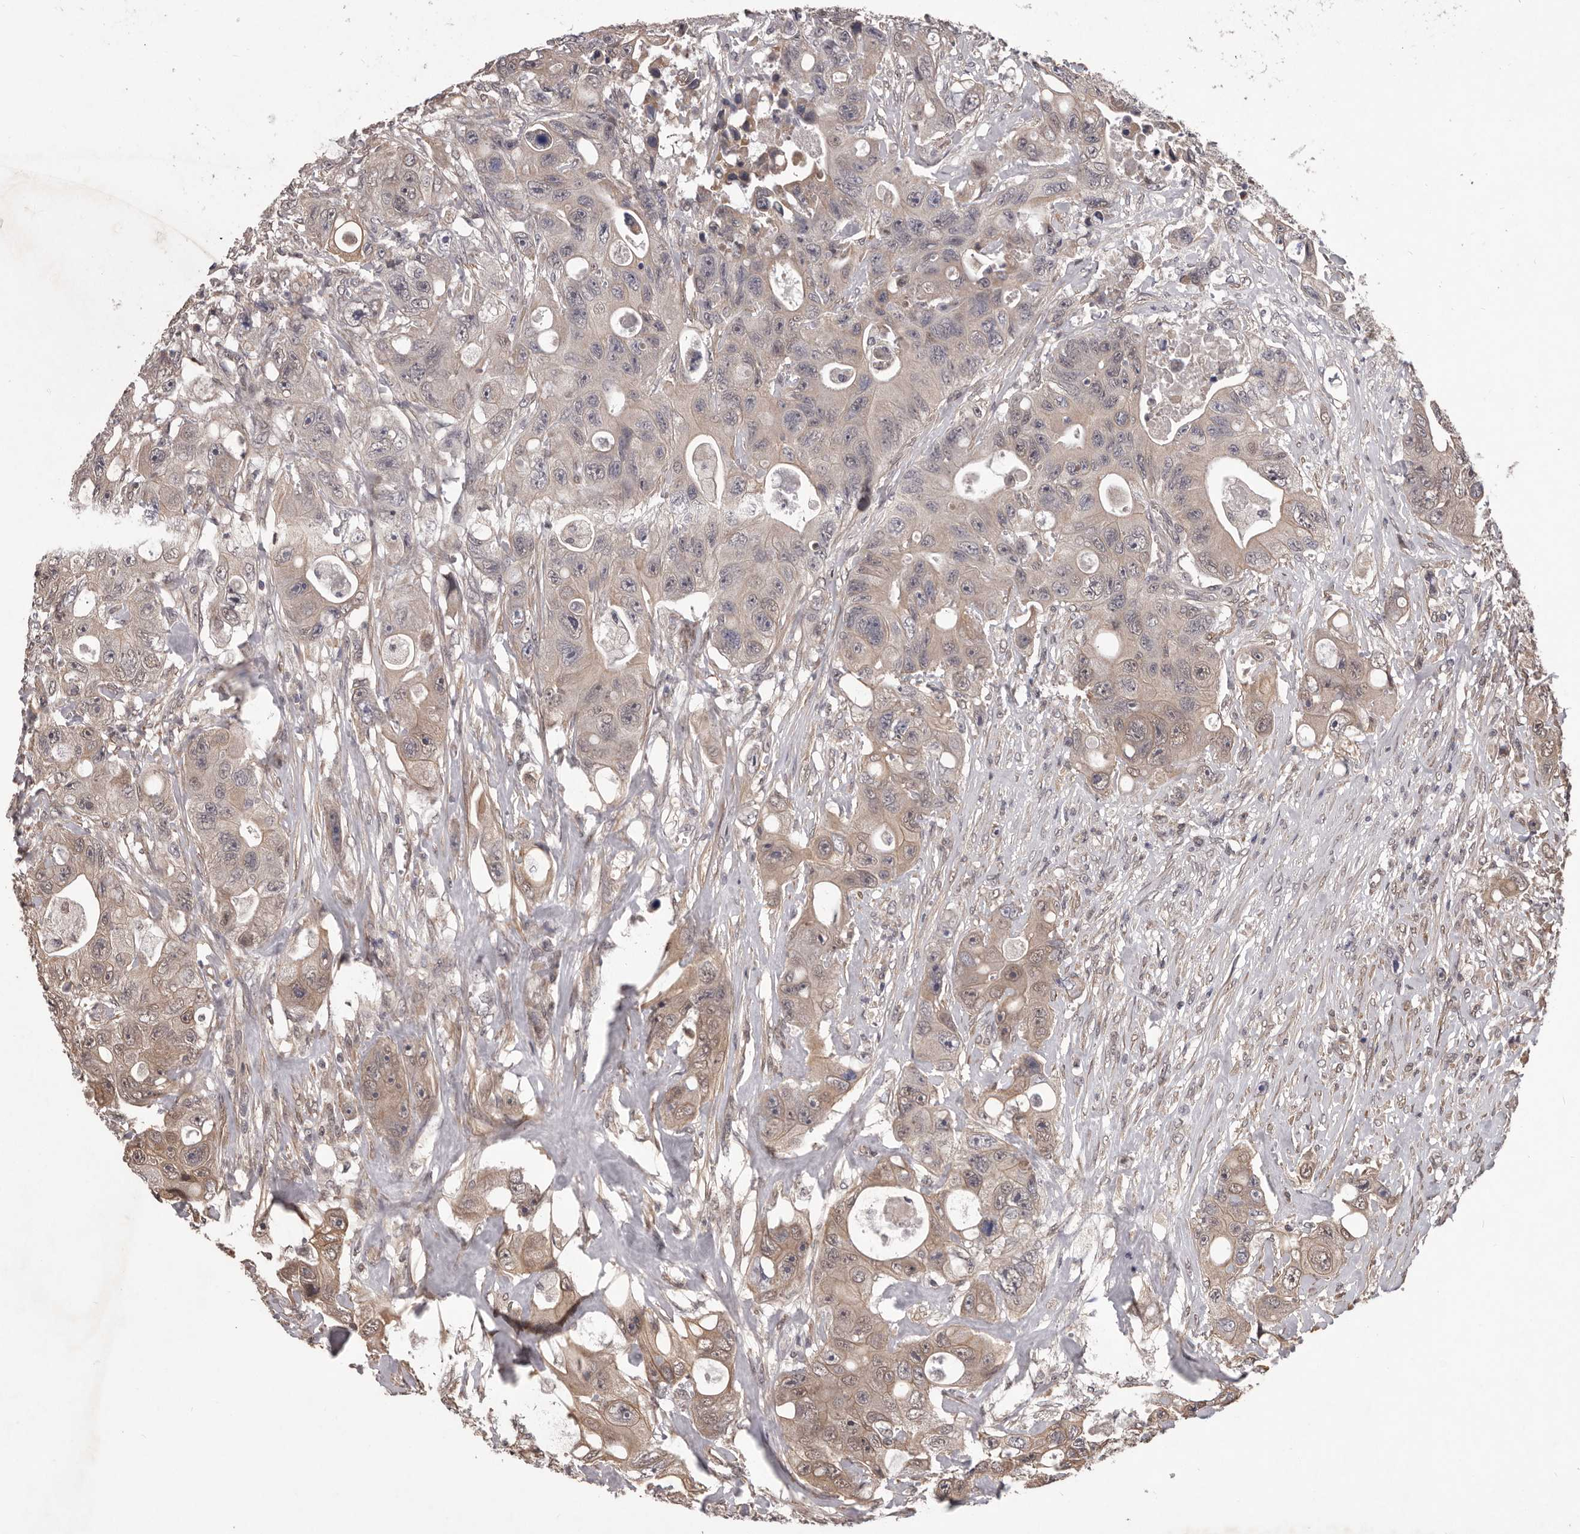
{"staining": {"intensity": "weak", "quantity": "25%-75%", "location": "cytoplasmic/membranous"}, "tissue": "colorectal cancer", "cell_type": "Tumor cells", "image_type": "cancer", "snomed": [{"axis": "morphology", "description": "Adenocarcinoma, NOS"}, {"axis": "topography", "description": "Colon"}], "caption": "Human colorectal cancer (adenocarcinoma) stained with a protein marker demonstrates weak staining in tumor cells.", "gene": "CELF3", "patient": {"sex": "female", "age": 46}}